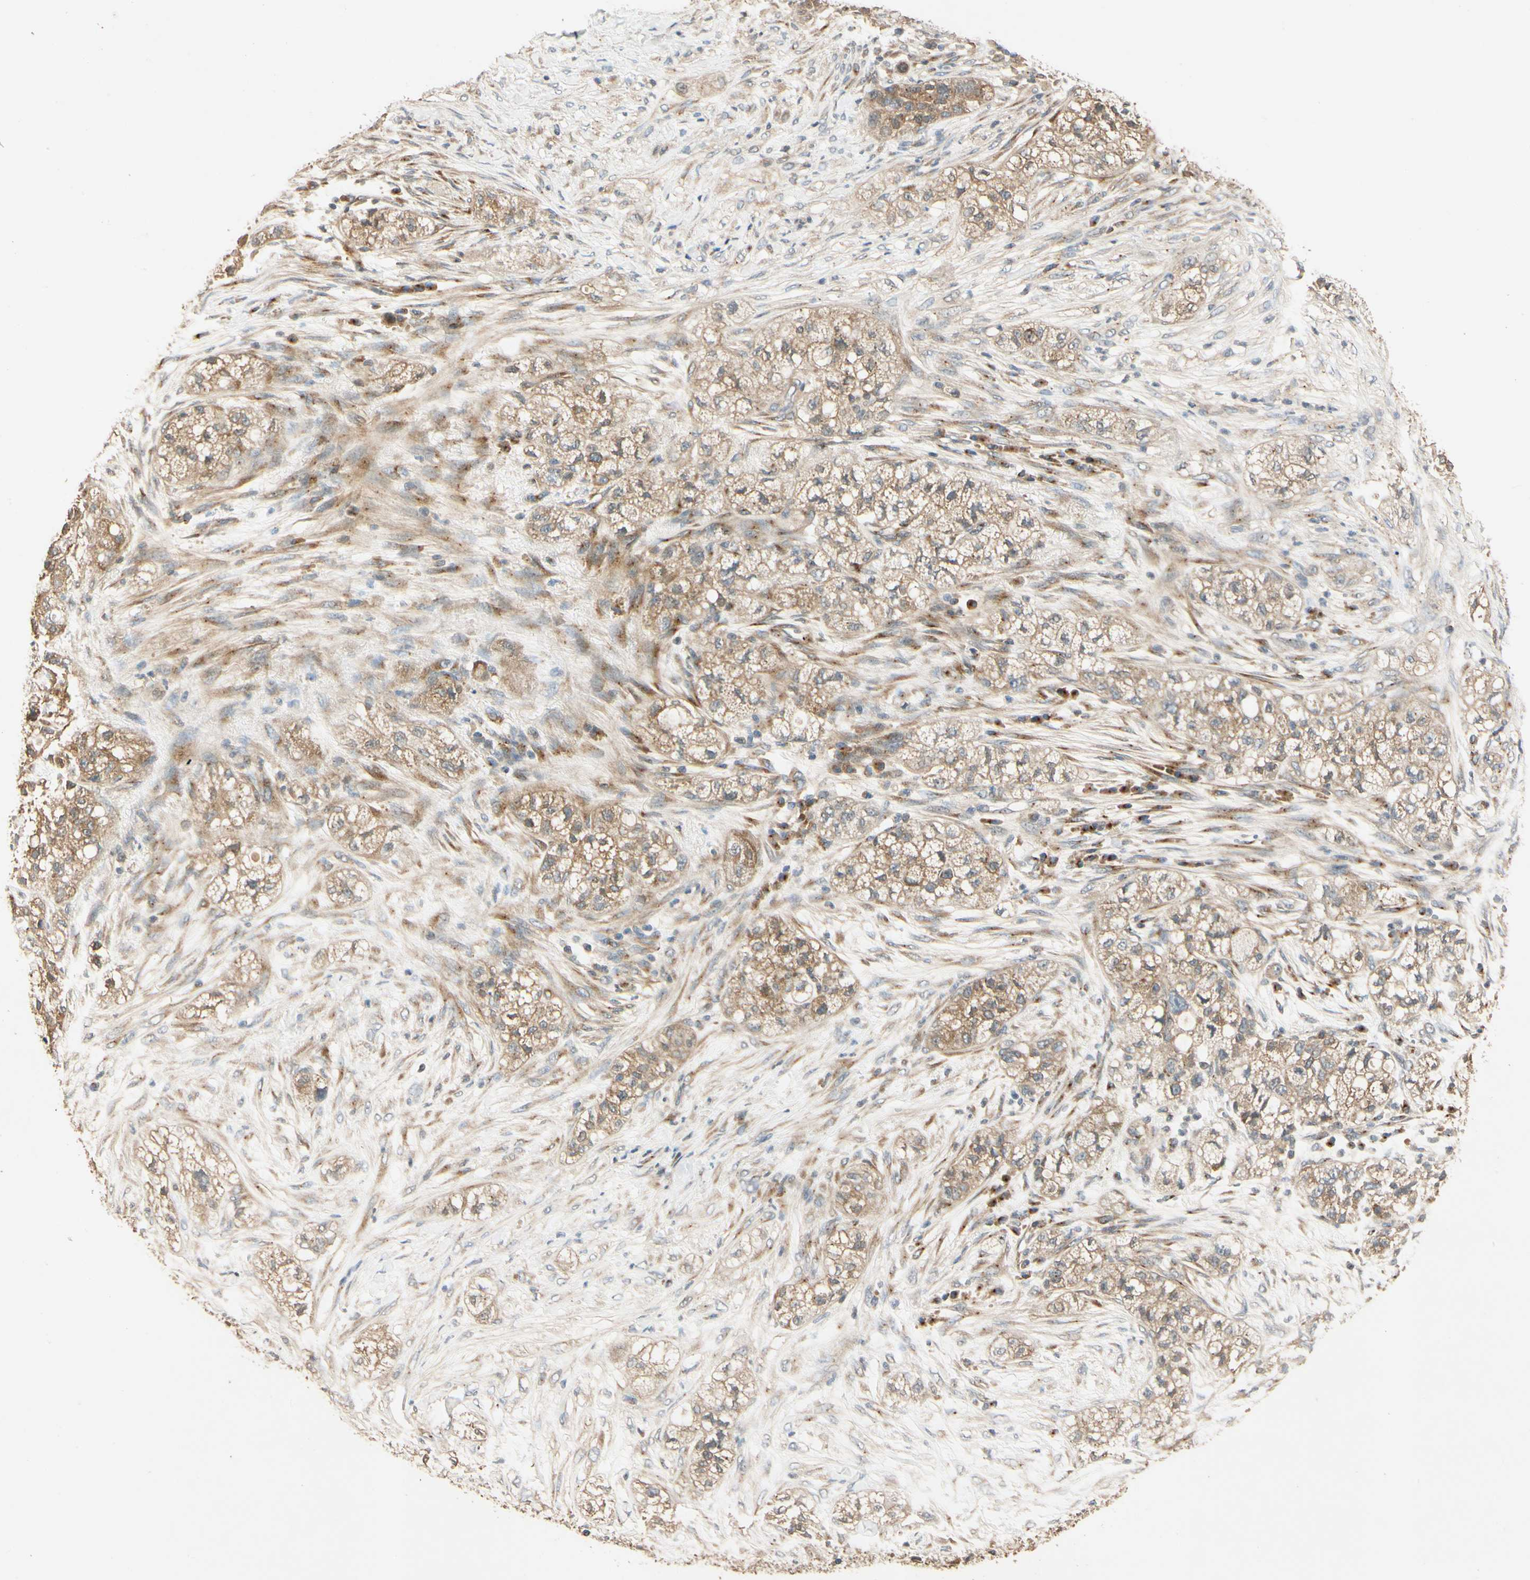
{"staining": {"intensity": "weak", "quantity": ">75%", "location": "cytoplasmic/membranous"}, "tissue": "pancreatic cancer", "cell_type": "Tumor cells", "image_type": "cancer", "snomed": [{"axis": "morphology", "description": "Adenocarcinoma, NOS"}, {"axis": "topography", "description": "Pancreas"}], "caption": "Protein analysis of adenocarcinoma (pancreatic) tissue shows weak cytoplasmic/membranous staining in about >75% of tumor cells.", "gene": "AKAP9", "patient": {"sex": "female", "age": 78}}